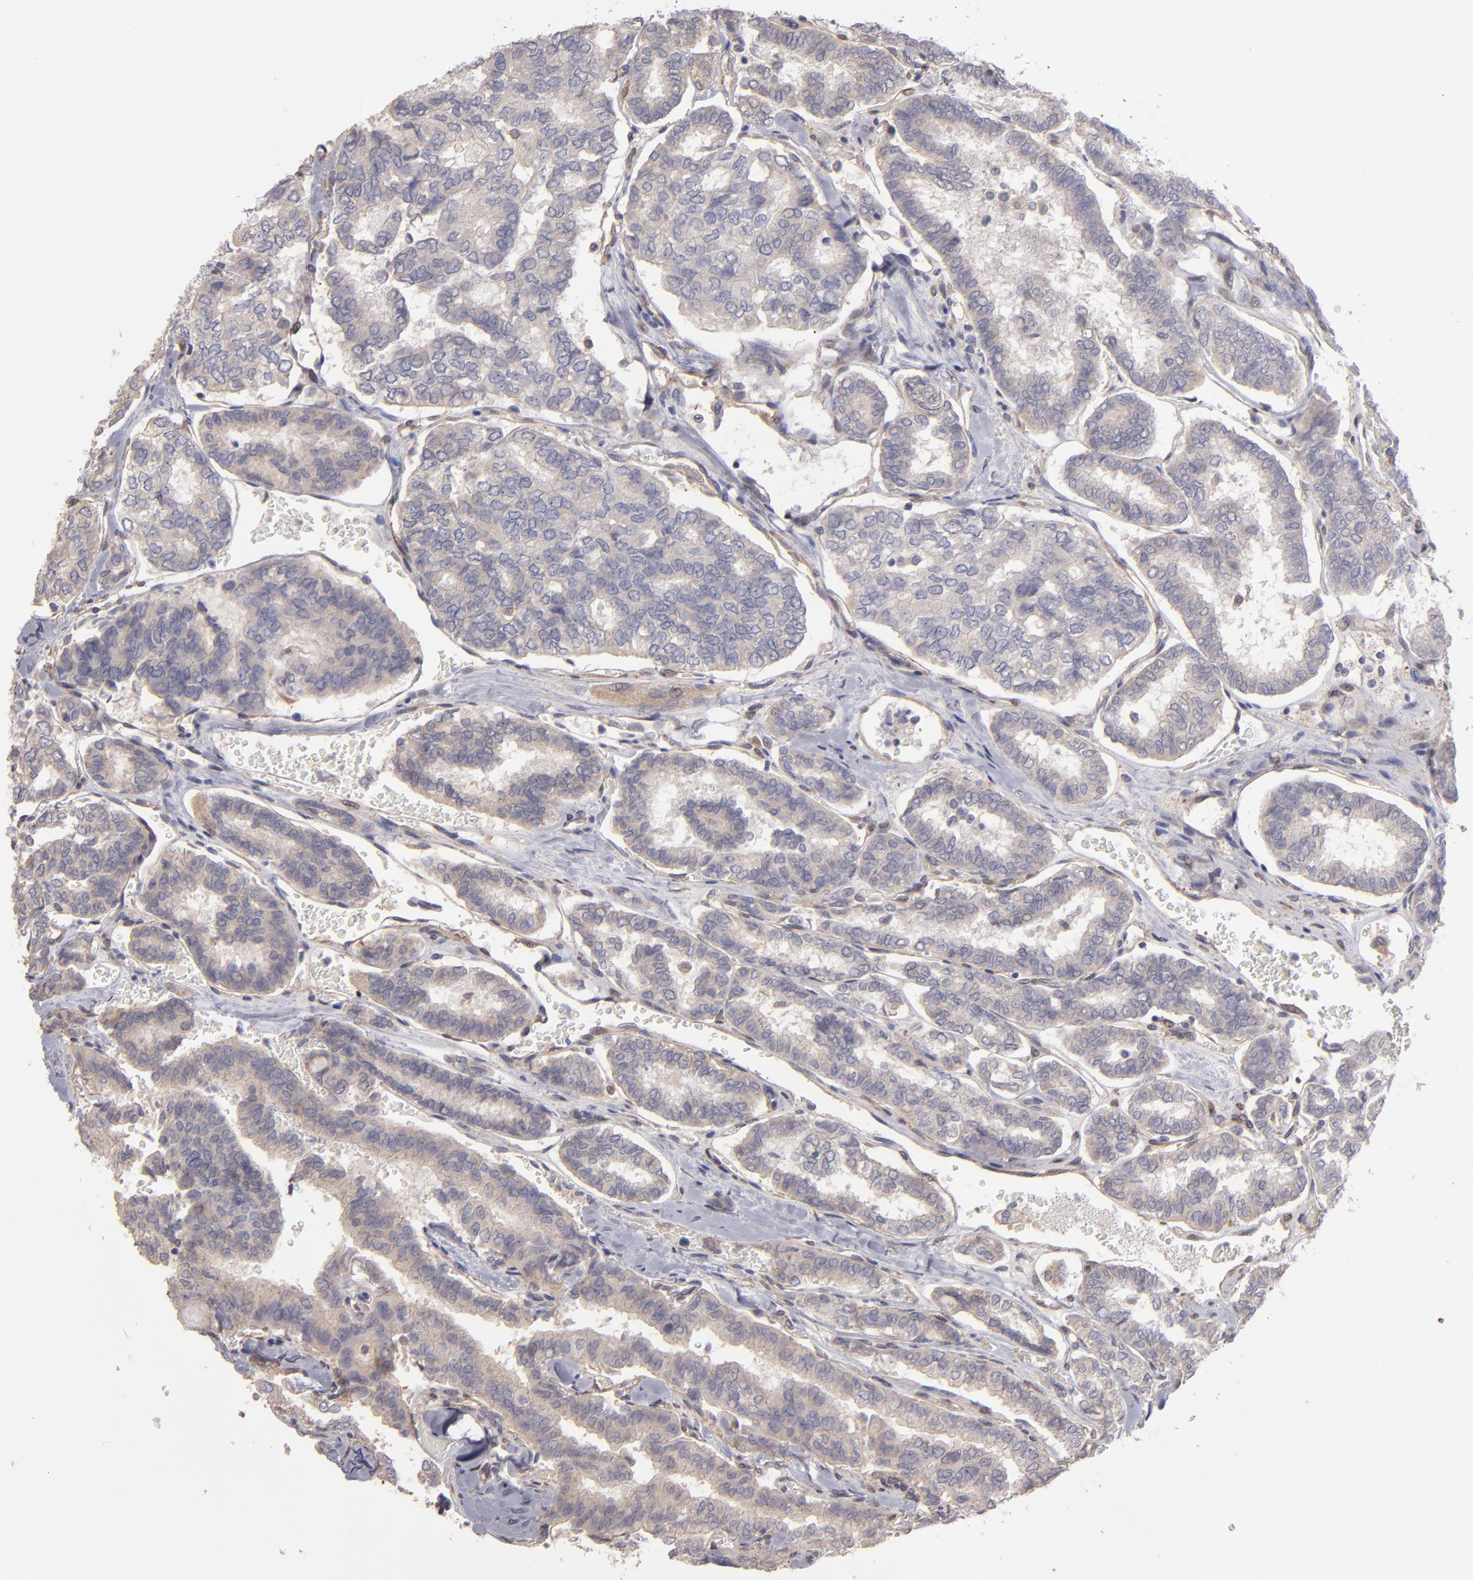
{"staining": {"intensity": "weak", "quantity": ">75%", "location": "cytoplasmic/membranous"}, "tissue": "thyroid cancer", "cell_type": "Tumor cells", "image_type": "cancer", "snomed": [{"axis": "morphology", "description": "Papillary adenocarcinoma, NOS"}, {"axis": "topography", "description": "Thyroid gland"}], "caption": "This histopathology image shows immunohistochemistry staining of thyroid cancer, with low weak cytoplasmic/membranous staining in about >75% of tumor cells.", "gene": "NDRG2", "patient": {"sex": "female", "age": 35}}